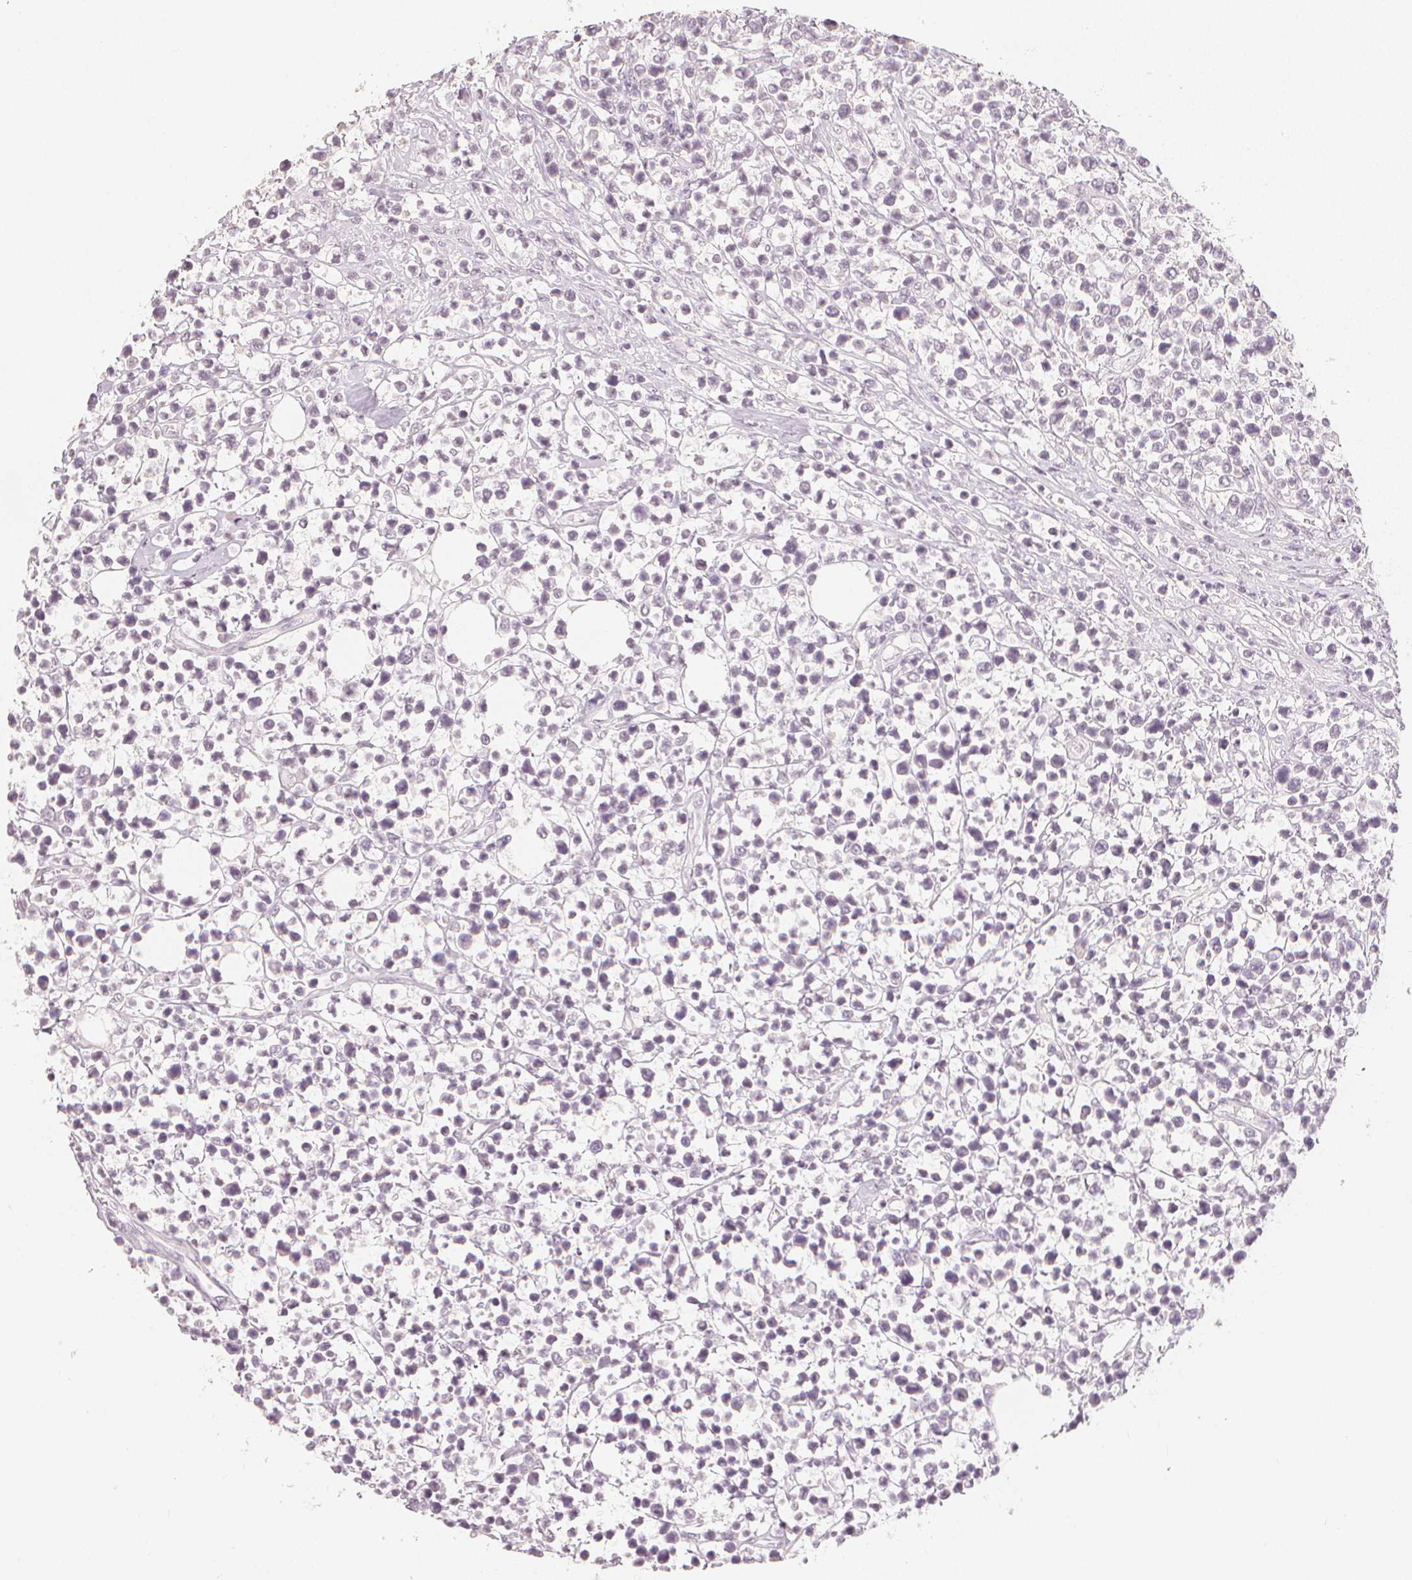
{"staining": {"intensity": "negative", "quantity": "none", "location": "none"}, "tissue": "lymphoma", "cell_type": "Tumor cells", "image_type": "cancer", "snomed": [{"axis": "morphology", "description": "Malignant lymphoma, non-Hodgkin's type, High grade"}, {"axis": "topography", "description": "Soft tissue"}], "caption": "Histopathology image shows no significant protein positivity in tumor cells of lymphoma. (Brightfield microscopy of DAB (3,3'-diaminobenzidine) immunohistochemistry (IHC) at high magnification).", "gene": "CALB1", "patient": {"sex": "female", "age": 56}}